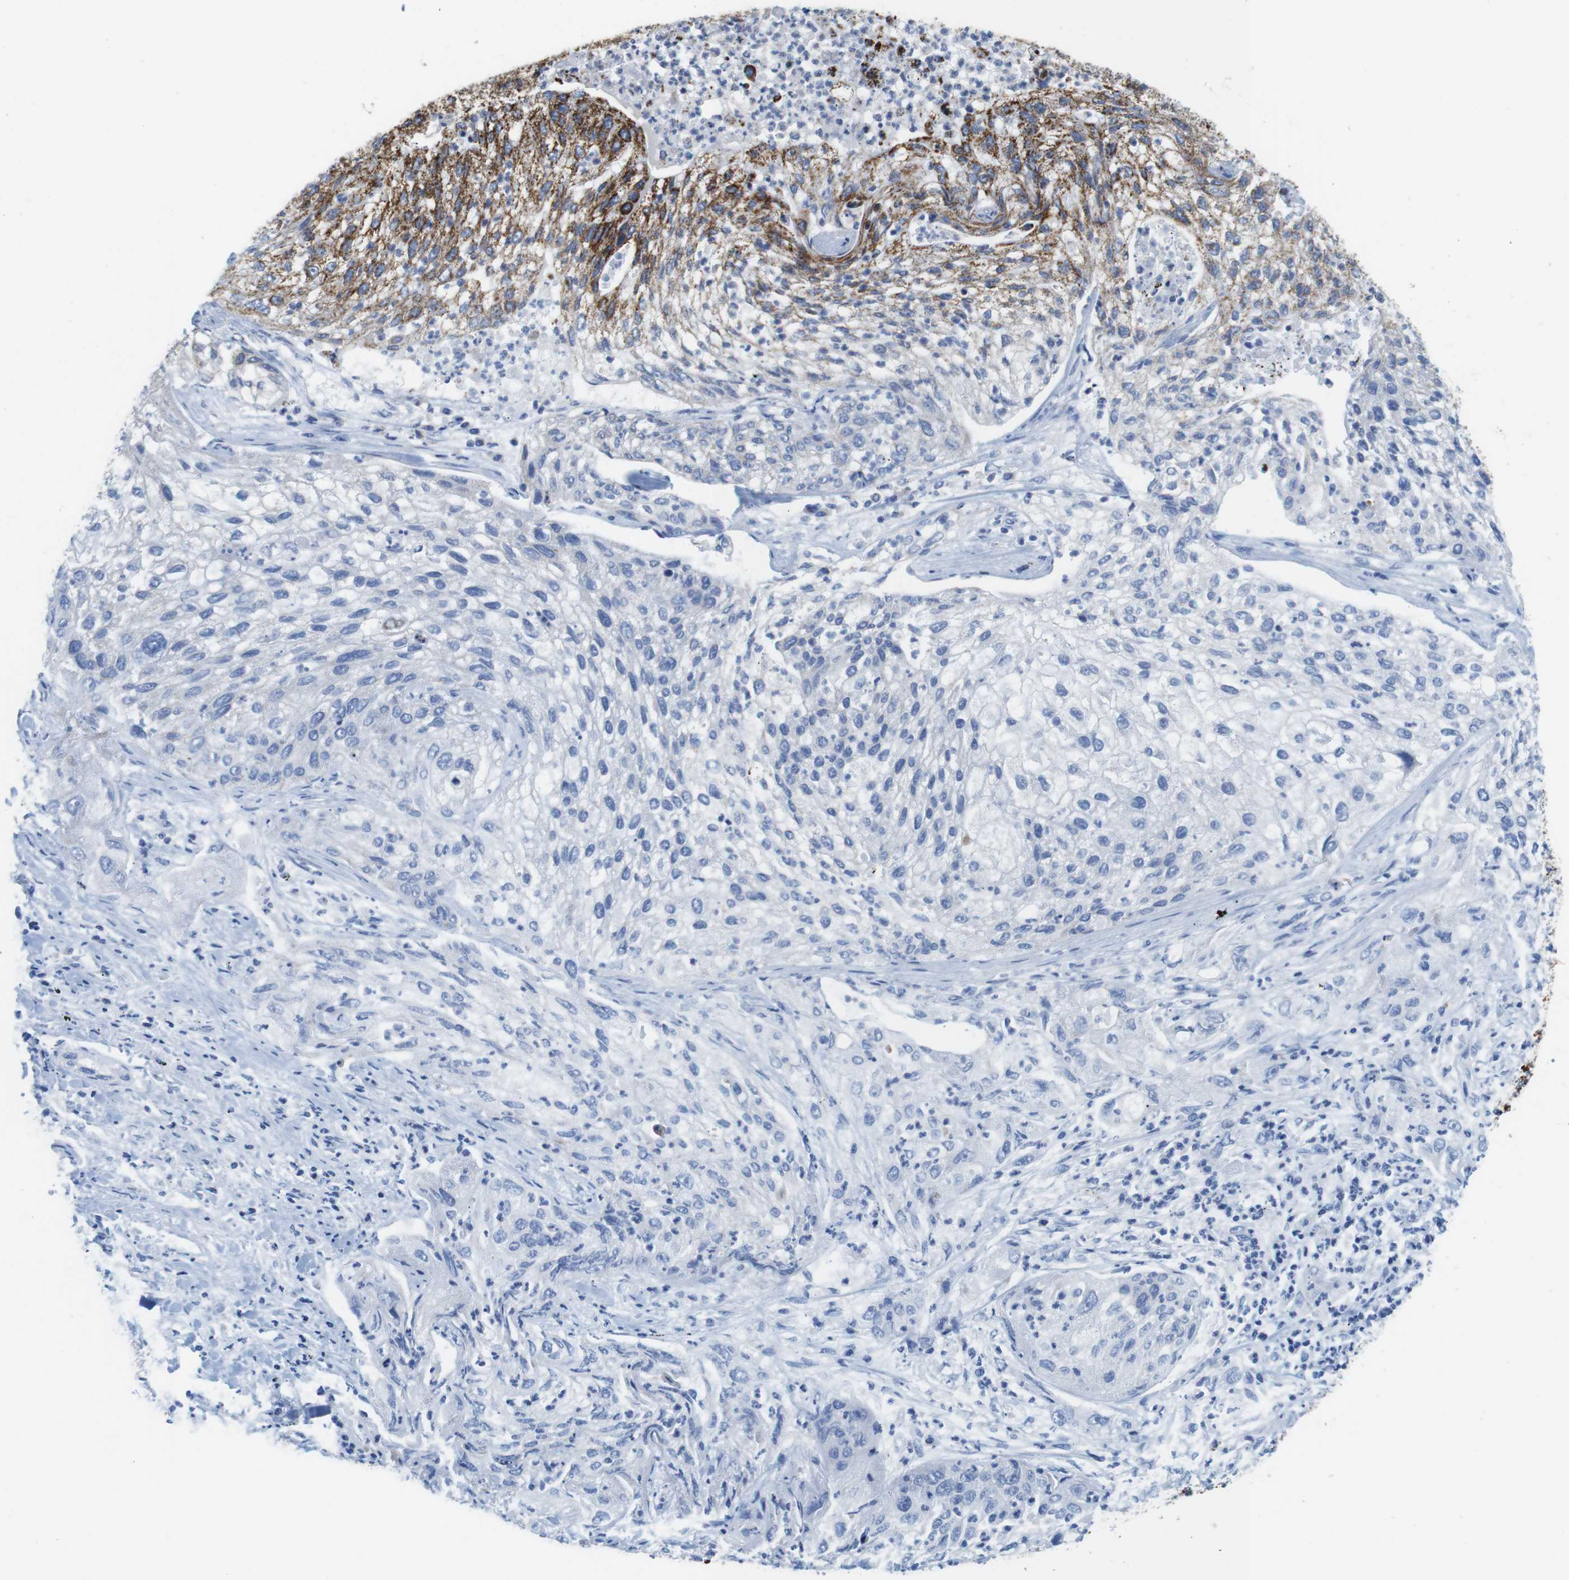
{"staining": {"intensity": "moderate", "quantity": "25%-75%", "location": "cytoplasmic/membranous"}, "tissue": "lung cancer", "cell_type": "Tumor cells", "image_type": "cancer", "snomed": [{"axis": "morphology", "description": "Inflammation, NOS"}, {"axis": "morphology", "description": "Squamous cell carcinoma, NOS"}, {"axis": "topography", "description": "Lymph node"}, {"axis": "topography", "description": "Soft tissue"}, {"axis": "topography", "description": "Lung"}], "caption": "Tumor cells exhibit moderate cytoplasmic/membranous staining in approximately 25%-75% of cells in squamous cell carcinoma (lung). (DAB (3,3'-diaminobenzidine) IHC with brightfield microscopy, high magnification).", "gene": "ATP5PO", "patient": {"sex": "male", "age": 66}}